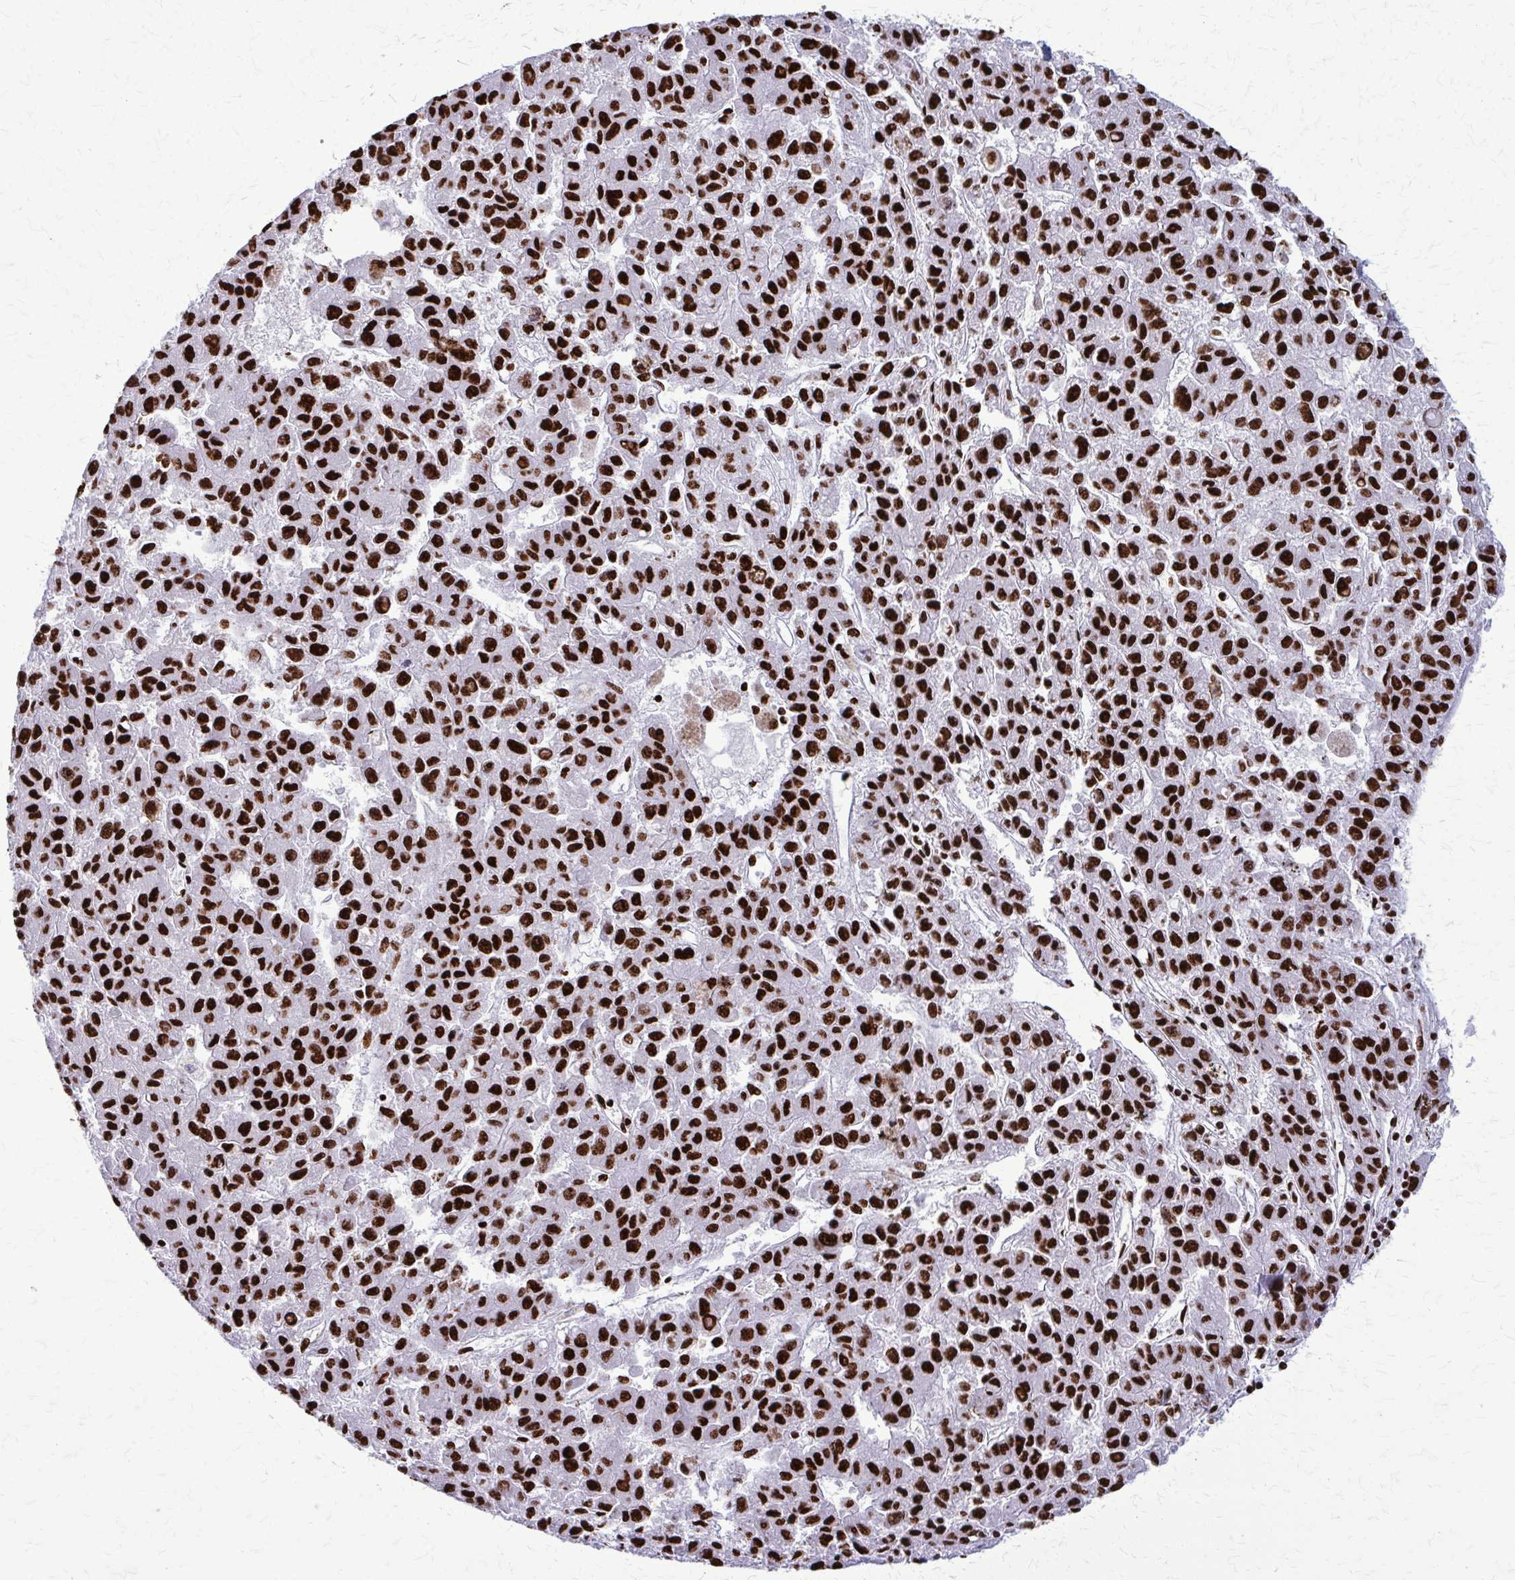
{"staining": {"intensity": "strong", "quantity": ">75%", "location": "nuclear"}, "tissue": "liver cancer", "cell_type": "Tumor cells", "image_type": "cancer", "snomed": [{"axis": "morphology", "description": "Carcinoma, Hepatocellular, NOS"}, {"axis": "topography", "description": "Liver"}], "caption": "Protein staining by immunohistochemistry reveals strong nuclear expression in about >75% of tumor cells in liver cancer.", "gene": "SFPQ", "patient": {"sex": "male", "age": 70}}